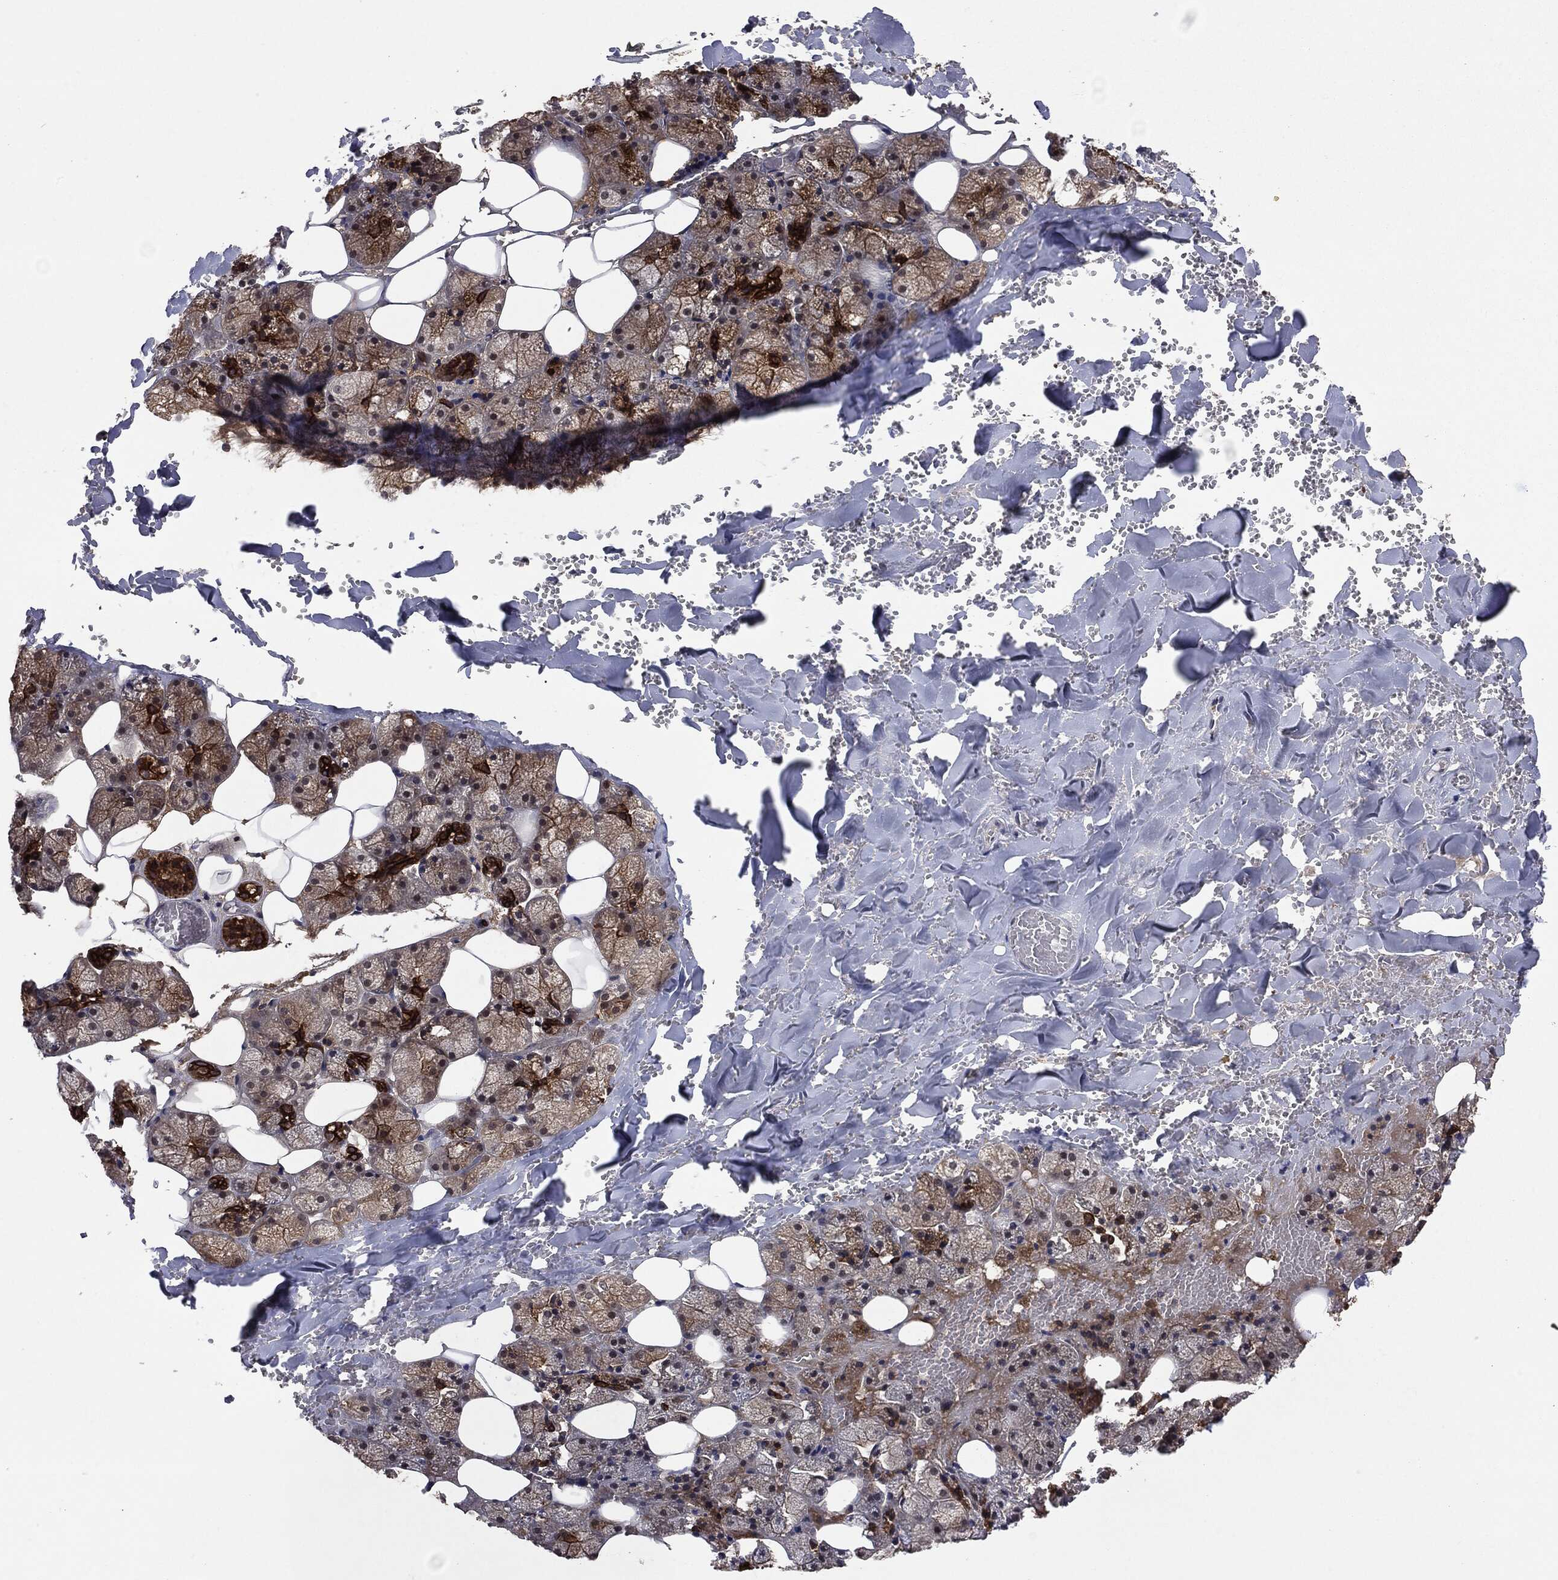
{"staining": {"intensity": "strong", "quantity": "25%-75%", "location": "cytoplasmic/membranous"}, "tissue": "salivary gland", "cell_type": "Glandular cells", "image_type": "normal", "snomed": [{"axis": "morphology", "description": "Normal tissue, NOS"}, {"axis": "topography", "description": "Salivary gland"}], "caption": "Human salivary gland stained with a brown dye demonstrates strong cytoplasmic/membranous positive expression in about 25%-75% of glandular cells.", "gene": "KRT7", "patient": {"sex": "male", "age": 38}}